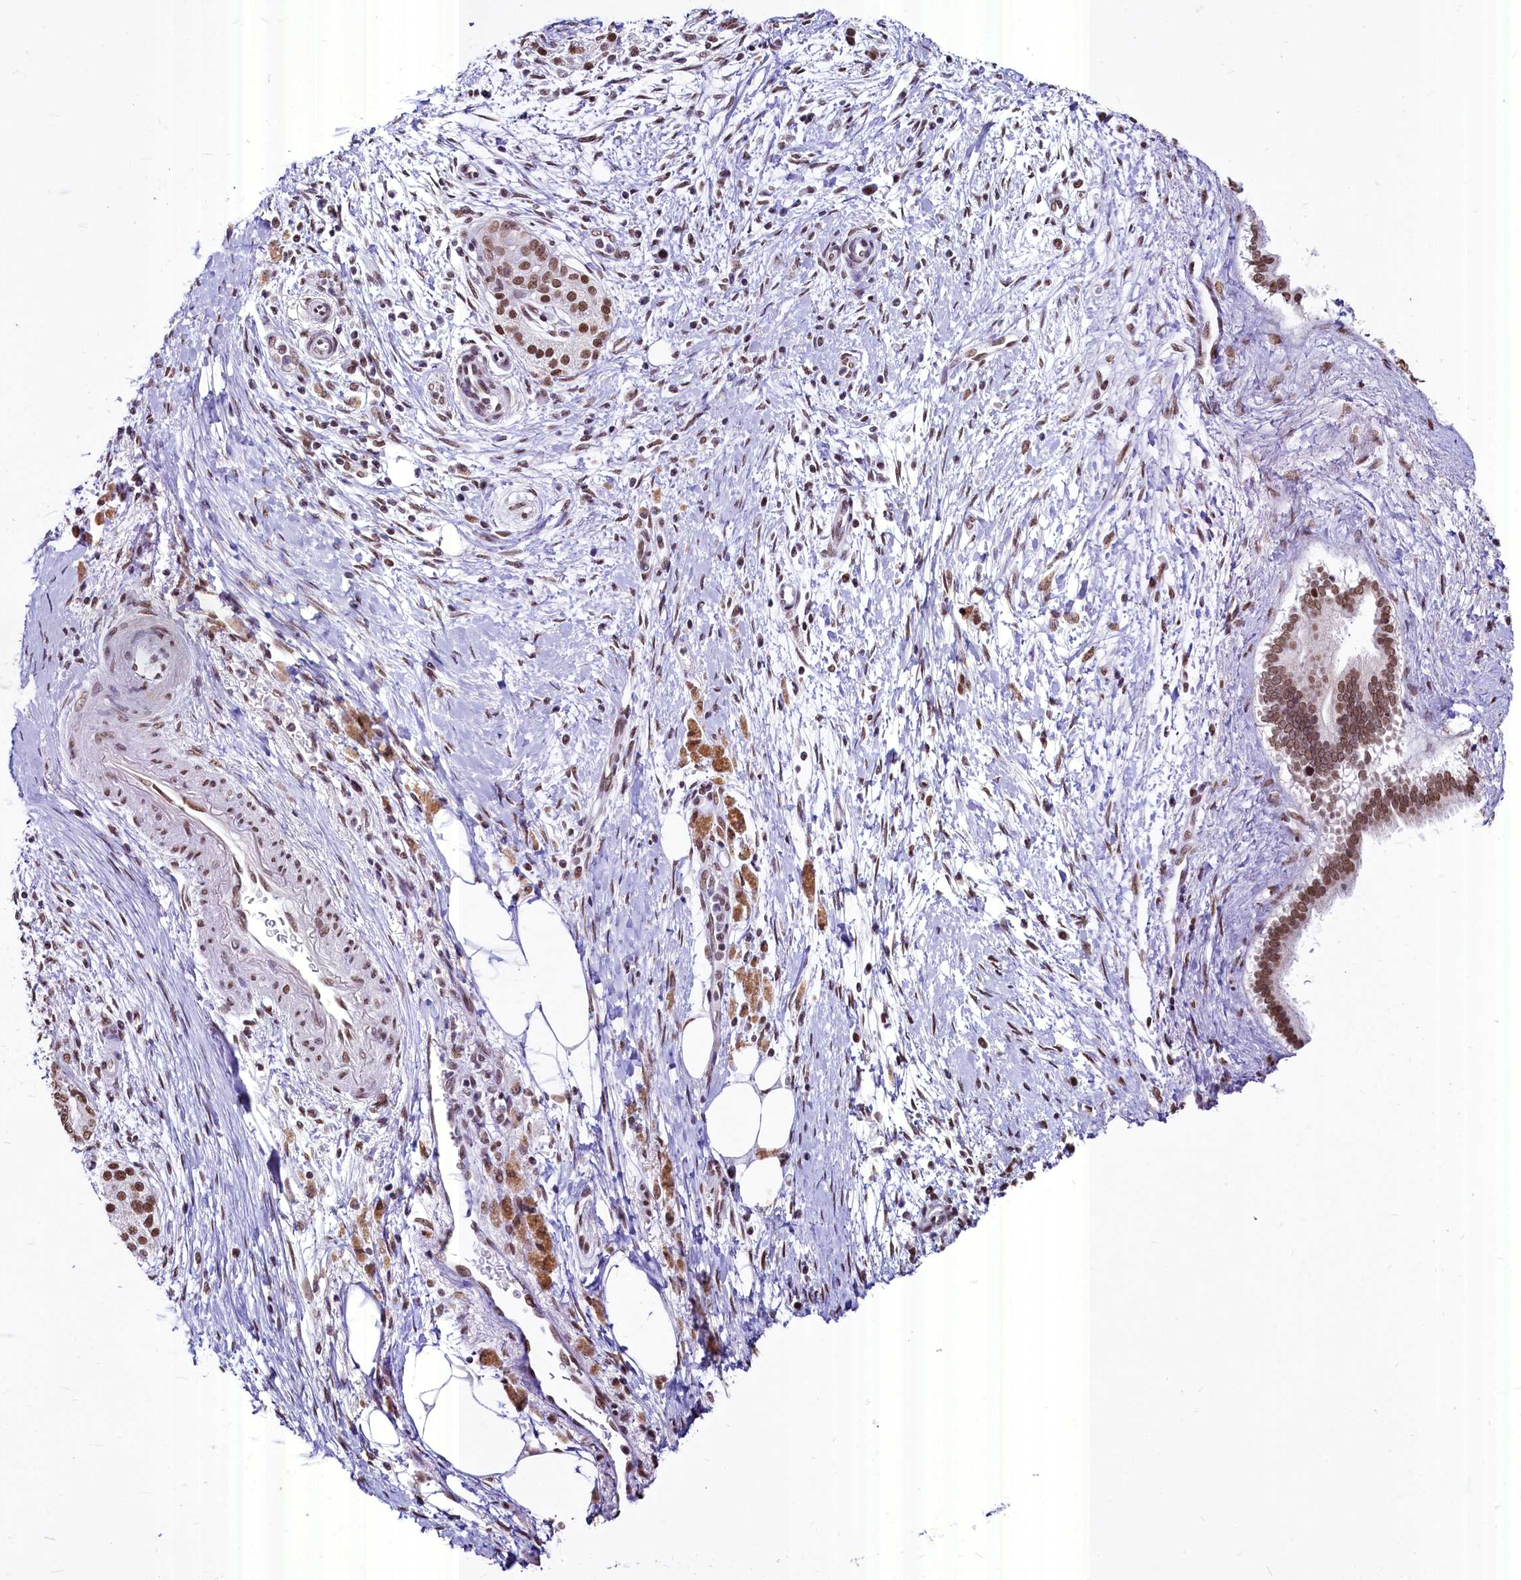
{"staining": {"intensity": "moderate", "quantity": ">75%", "location": "nuclear"}, "tissue": "pancreatic cancer", "cell_type": "Tumor cells", "image_type": "cancer", "snomed": [{"axis": "morphology", "description": "Adenocarcinoma, NOS"}, {"axis": "topography", "description": "Pancreas"}], "caption": "Pancreatic cancer stained for a protein (brown) displays moderate nuclear positive positivity in approximately >75% of tumor cells.", "gene": "PARPBP", "patient": {"sex": "male", "age": 58}}